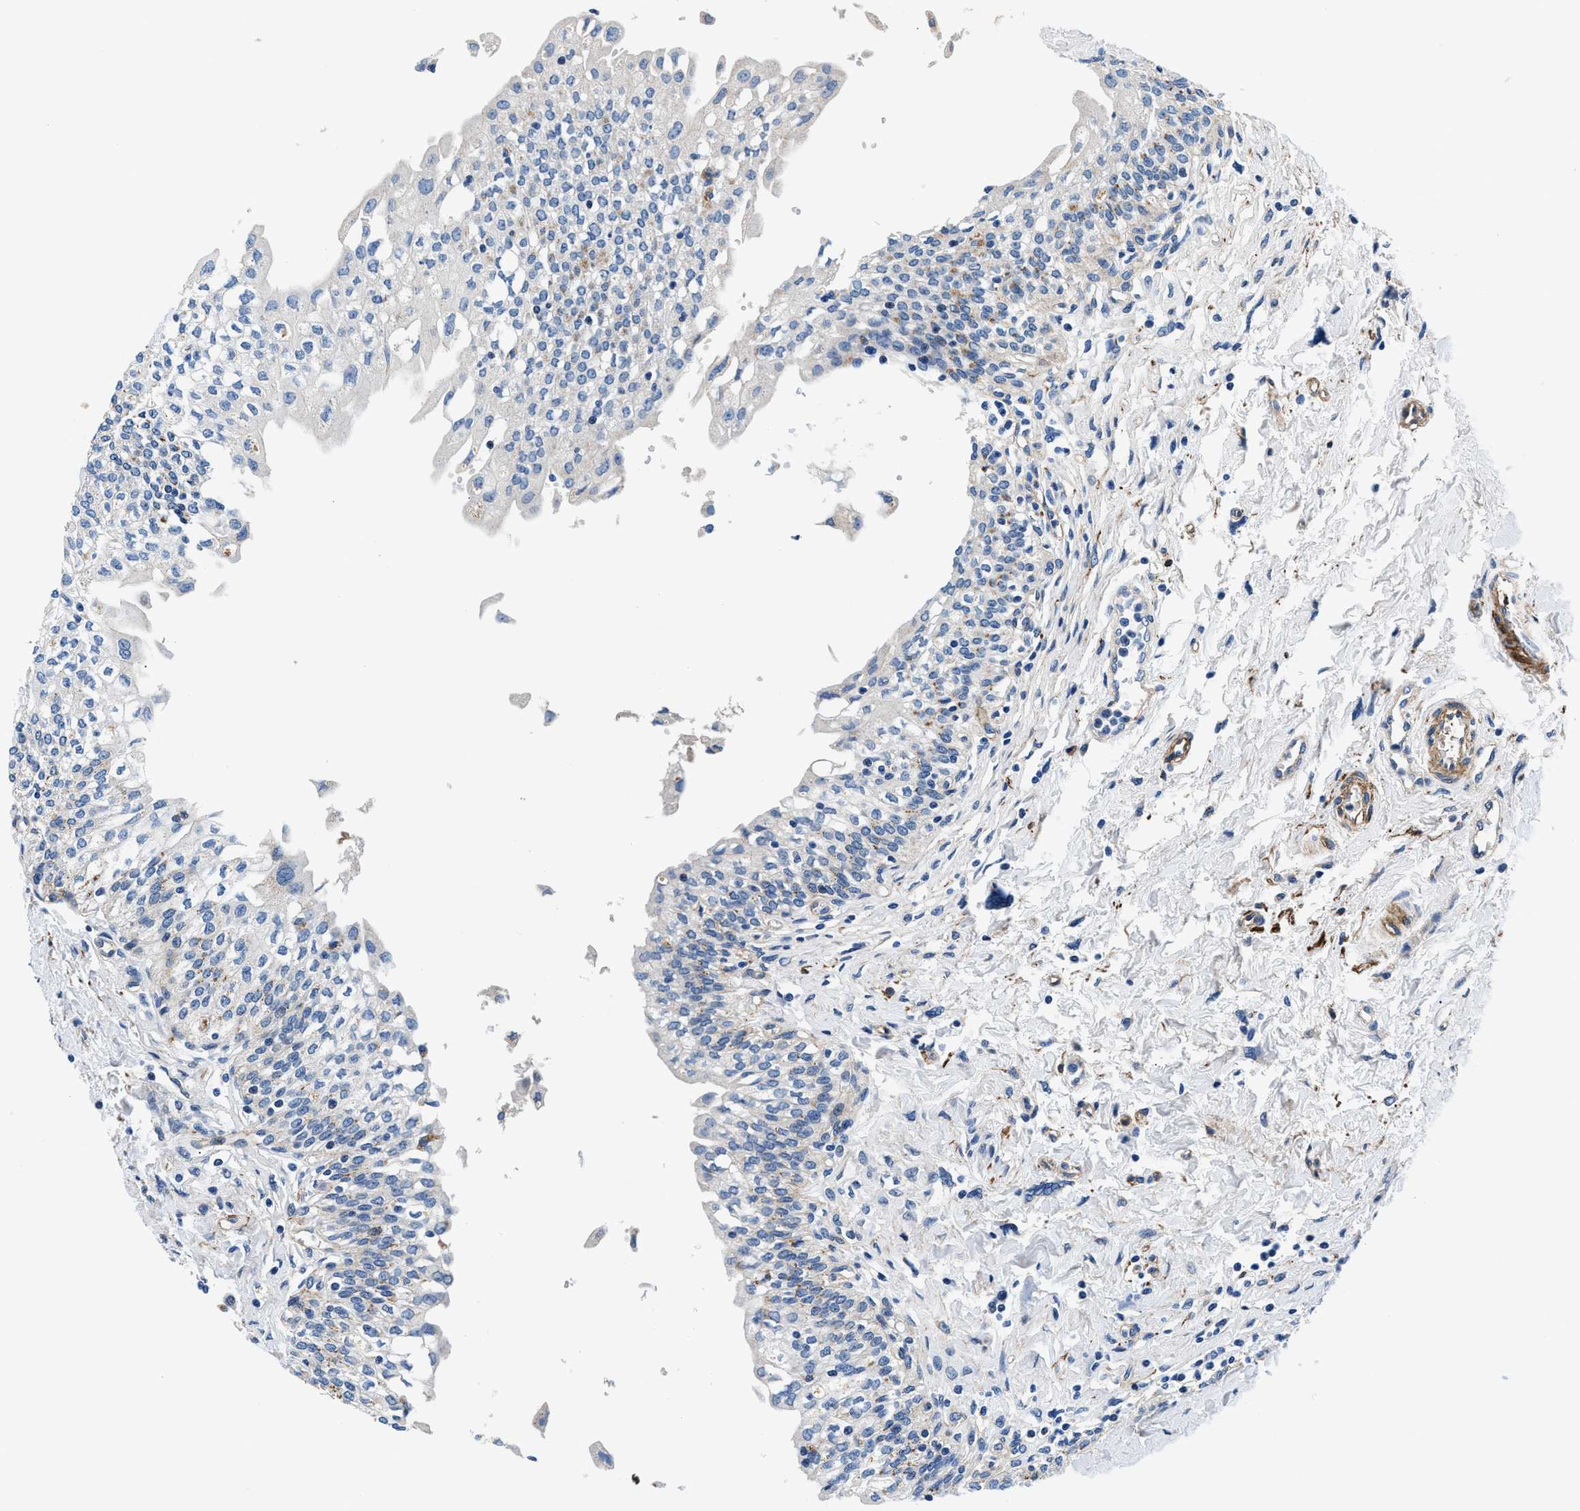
{"staining": {"intensity": "negative", "quantity": "none", "location": "none"}, "tissue": "urinary bladder", "cell_type": "Urothelial cells", "image_type": "normal", "snomed": [{"axis": "morphology", "description": "Normal tissue, NOS"}, {"axis": "topography", "description": "Urinary bladder"}], "caption": "Immunohistochemistry of benign urinary bladder reveals no staining in urothelial cells.", "gene": "DAG1", "patient": {"sex": "male", "age": 55}}